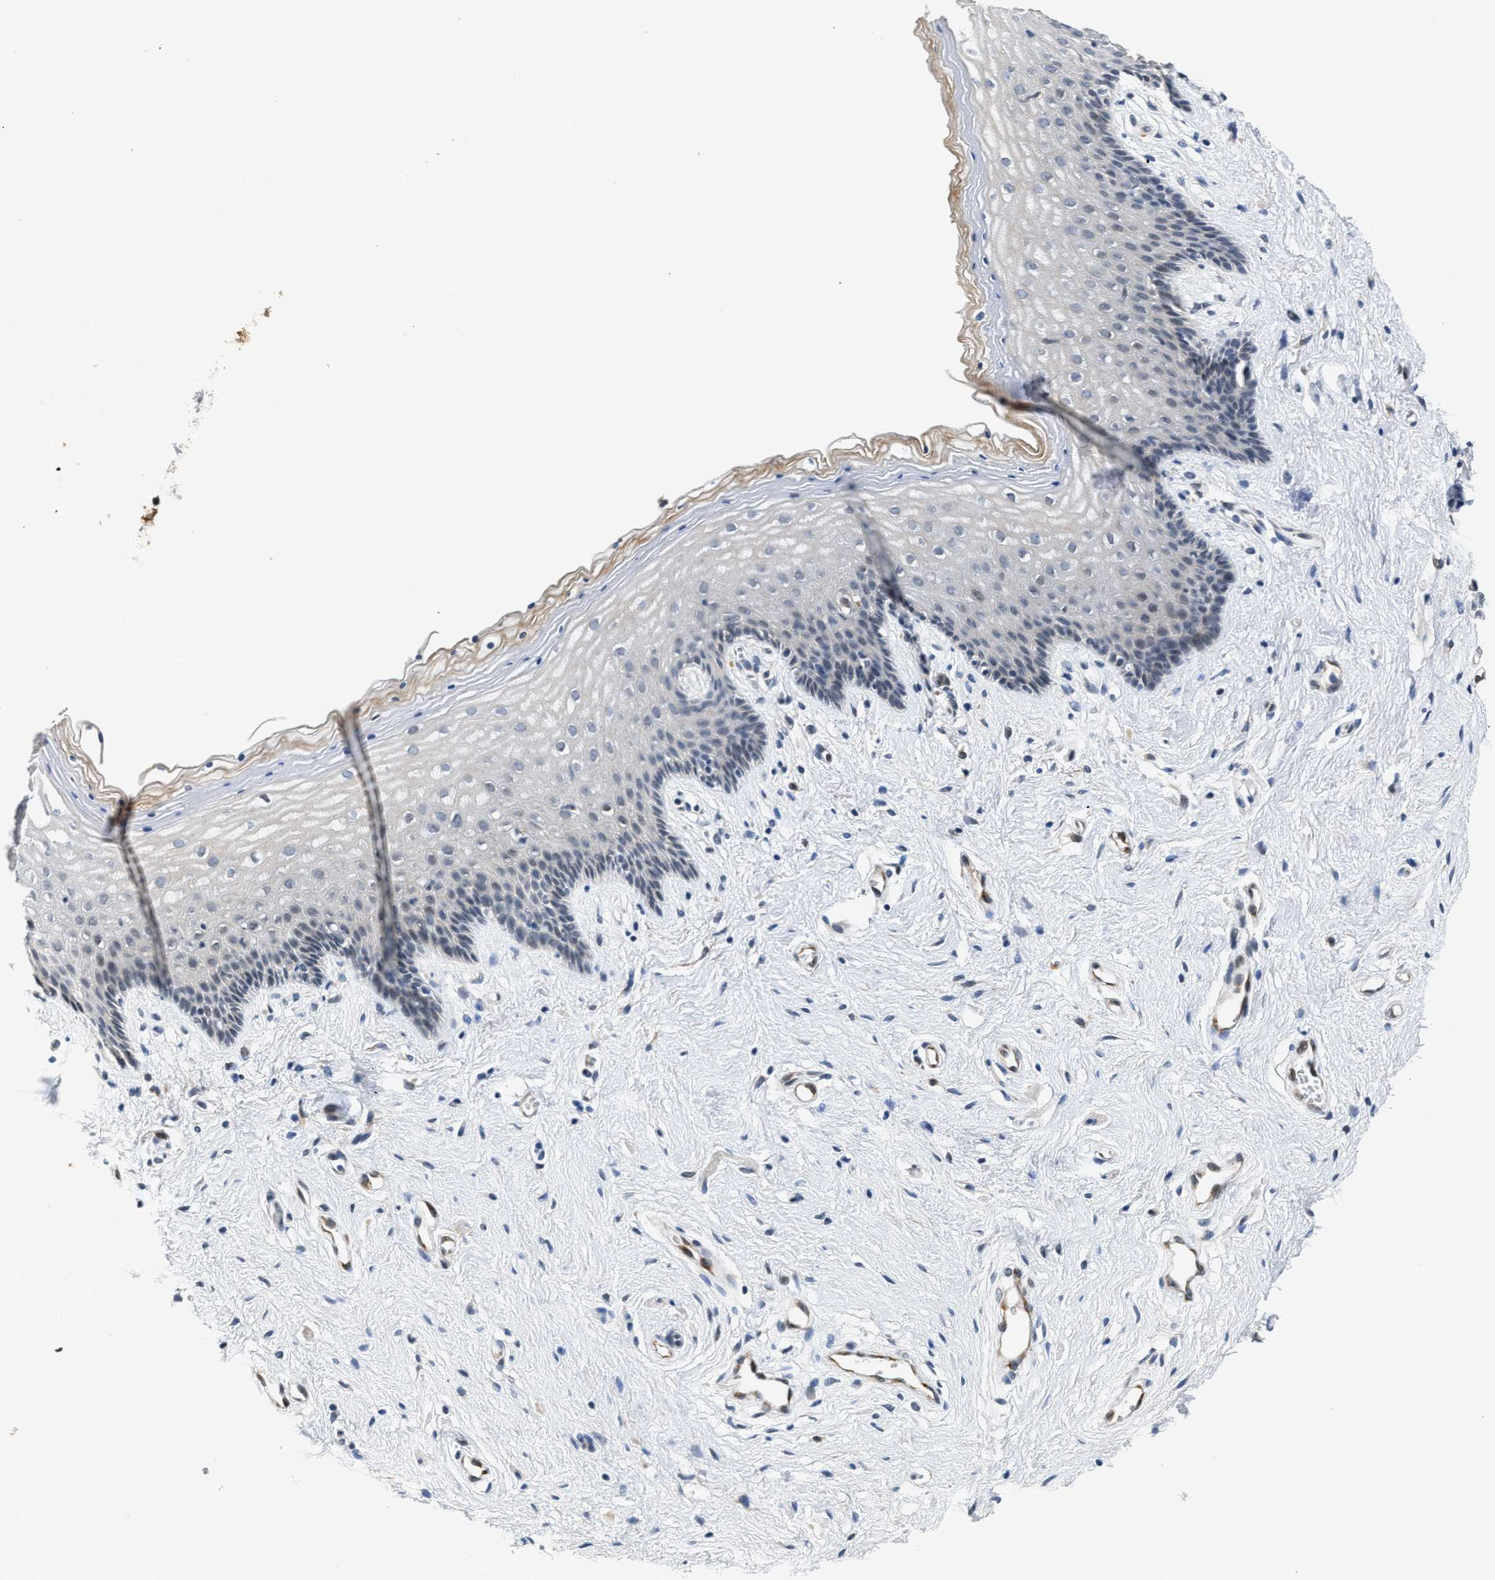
{"staining": {"intensity": "moderate", "quantity": "<25%", "location": "nuclear"}, "tissue": "vagina", "cell_type": "Squamous epithelial cells", "image_type": "normal", "snomed": [{"axis": "morphology", "description": "Normal tissue, NOS"}, {"axis": "topography", "description": "Vagina"}], "caption": "IHC photomicrograph of normal vagina: vagina stained using IHC reveals low levels of moderate protein expression localized specifically in the nuclear of squamous epithelial cells, appearing as a nuclear brown color.", "gene": "PPM1H", "patient": {"sex": "female", "age": 44}}